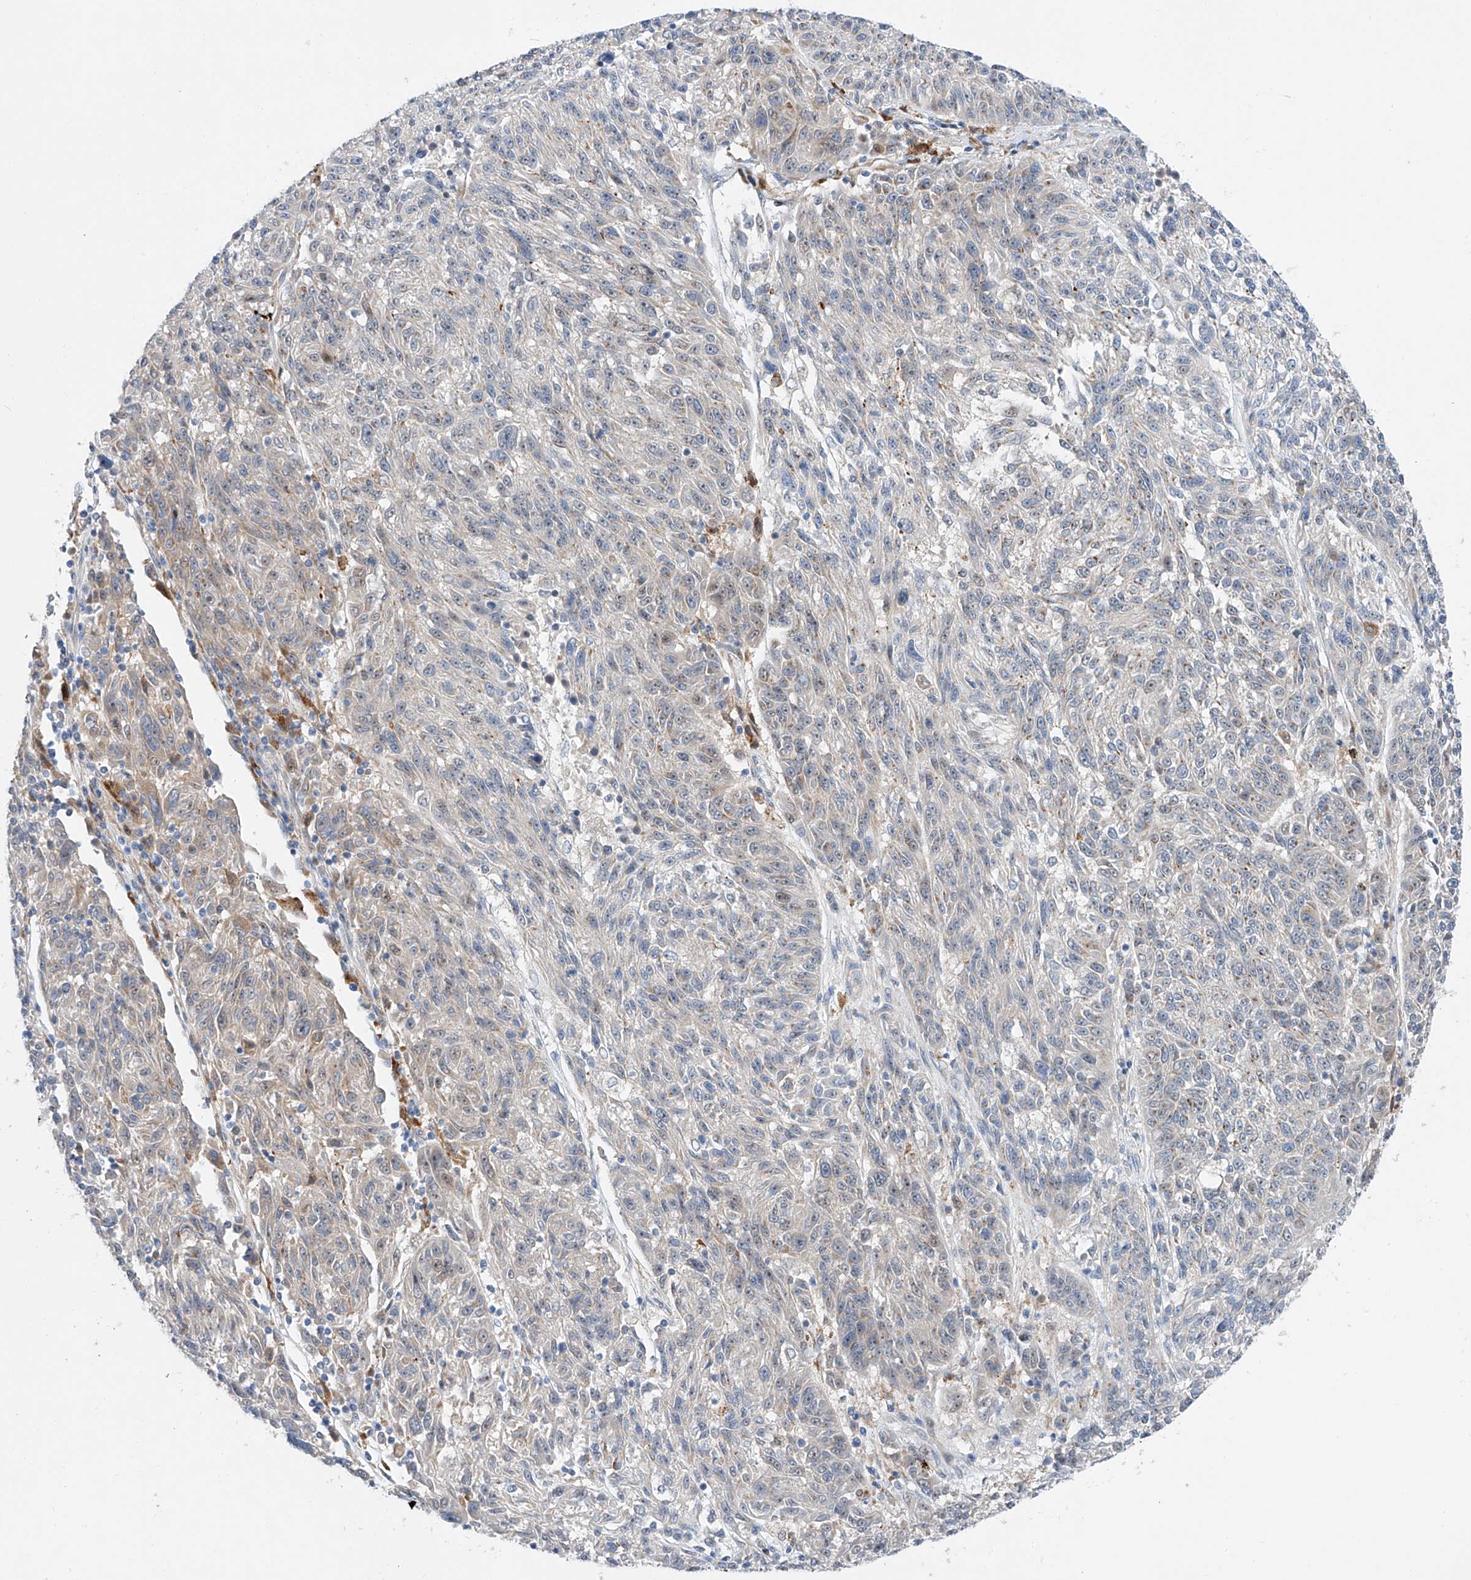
{"staining": {"intensity": "weak", "quantity": "<25%", "location": "cytoplasmic/membranous"}, "tissue": "melanoma", "cell_type": "Tumor cells", "image_type": "cancer", "snomed": [{"axis": "morphology", "description": "Malignant melanoma, NOS"}, {"axis": "topography", "description": "Skin"}], "caption": "Melanoma was stained to show a protein in brown. There is no significant expression in tumor cells.", "gene": "CLDND1", "patient": {"sex": "male", "age": 53}}